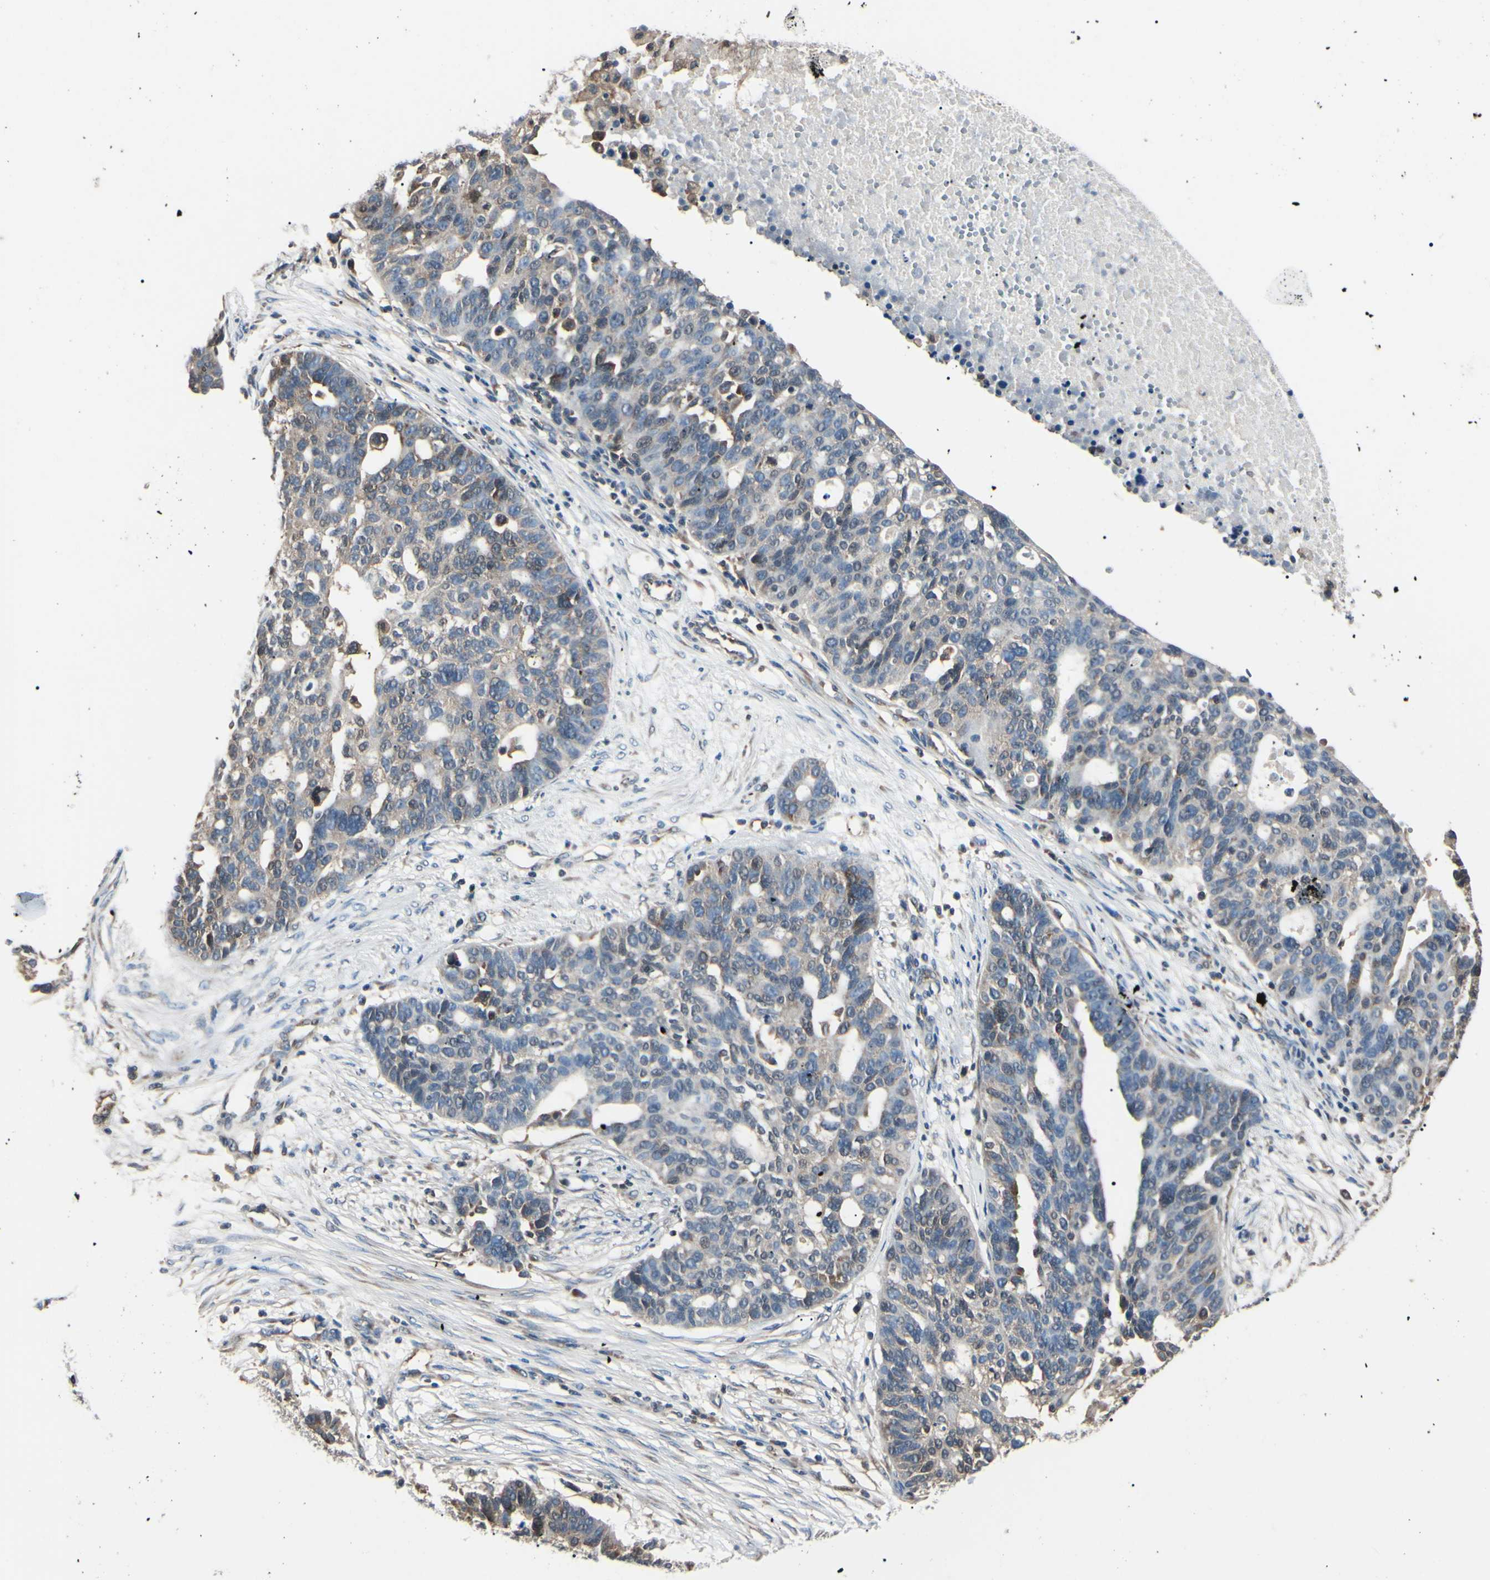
{"staining": {"intensity": "moderate", "quantity": "25%-75%", "location": "cytoplasmic/membranous"}, "tissue": "ovarian cancer", "cell_type": "Tumor cells", "image_type": "cancer", "snomed": [{"axis": "morphology", "description": "Cystadenocarcinoma, serous, NOS"}, {"axis": "topography", "description": "Ovary"}], "caption": "This is an image of immunohistochemistry (IHC) staining of ovarian serous cystadenocarcinoma, which shows moderate expression in the cytoplasmic/membranous of tumor cells.", "gene": "MAPRE1", "patient": {"sex": "female", "age": 59}}